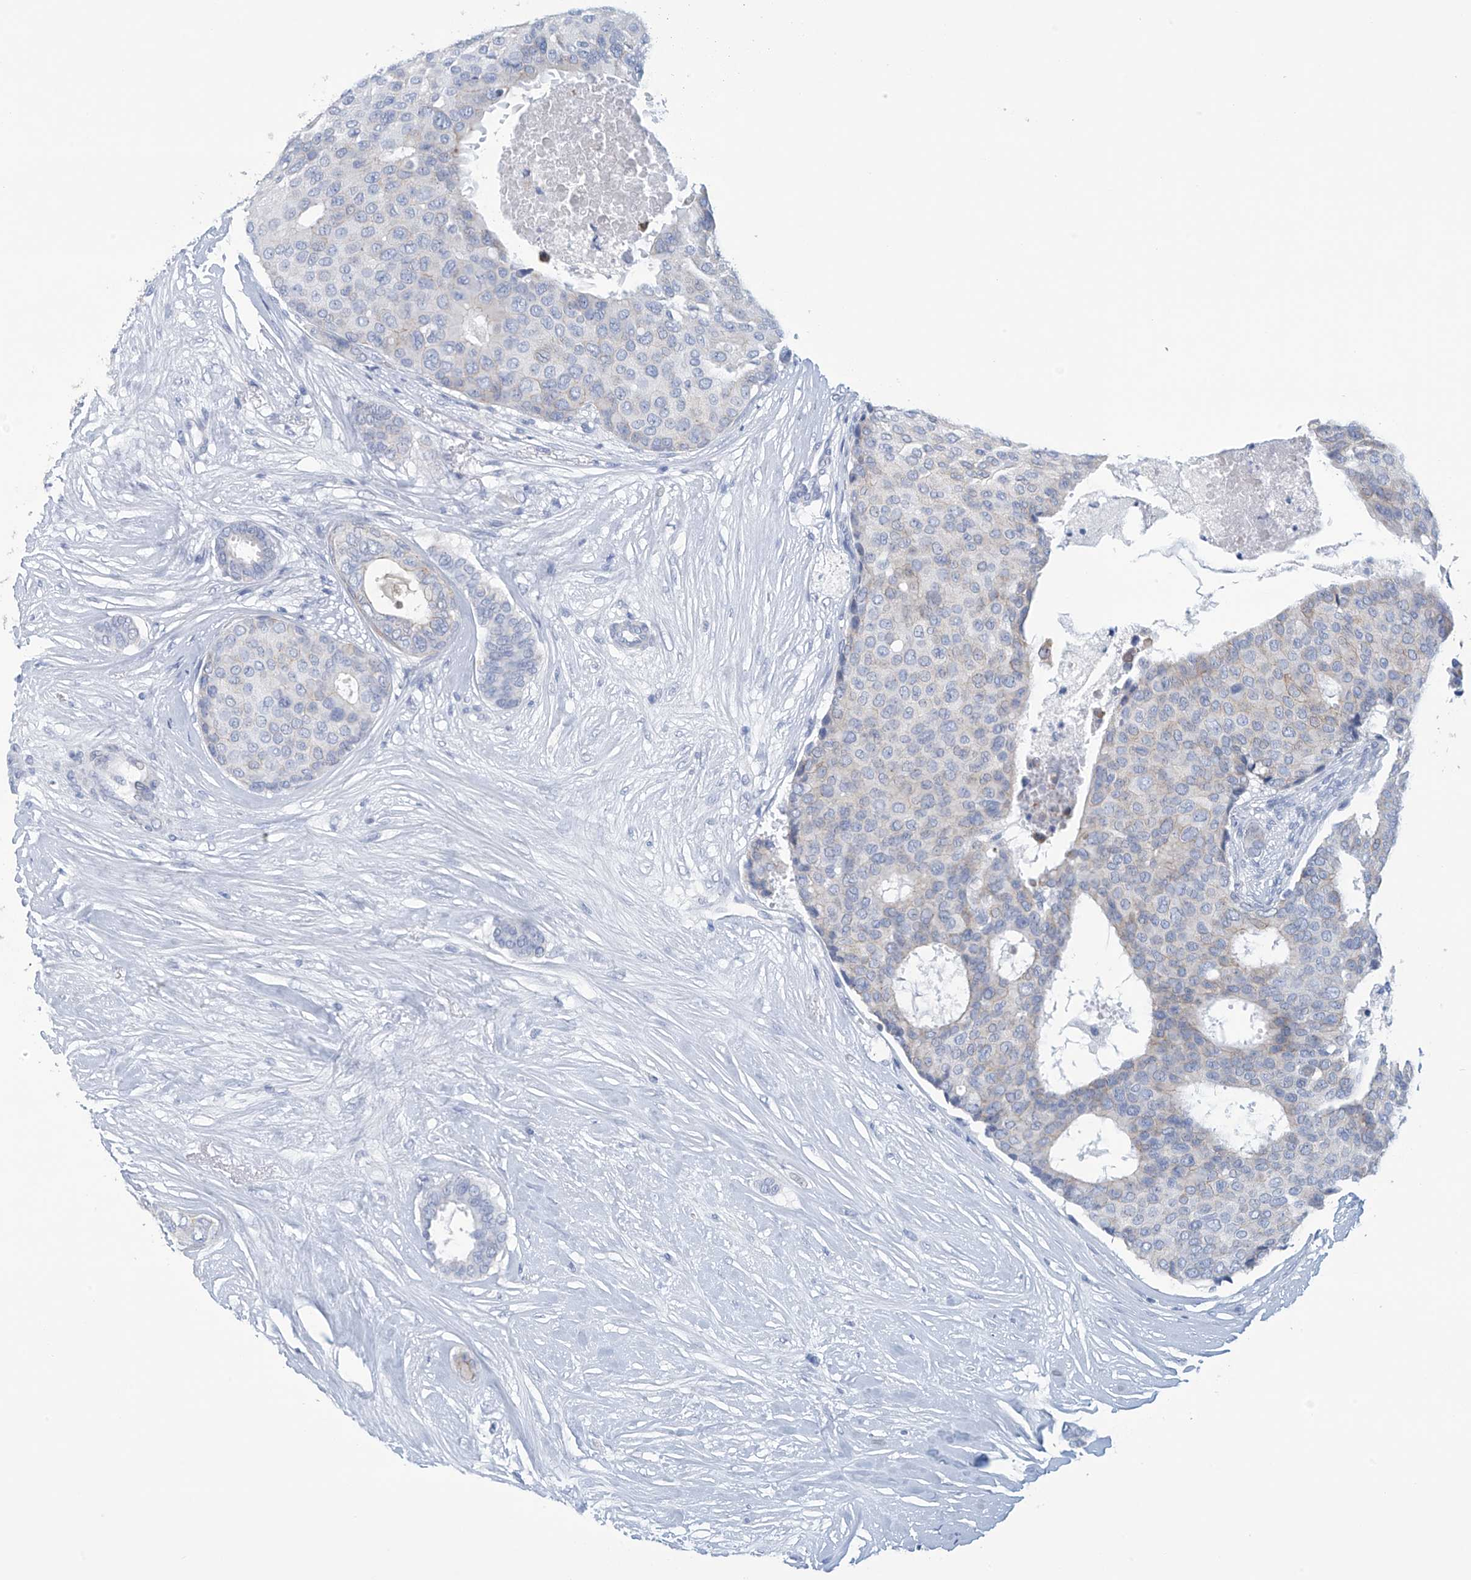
{"staining": {"intensity": "negative", "quantity": "none", "location": "none"}, "tissue": "breast cancer", "cell_type": "Tumor cells", "image_type": "cancer", "snomed": [{"axis": "morphology", "description": "Duct carcinoma"}, {"axis": "topography", "description": "Breast"}], "caption": "Histopathology image shows no protein staining in tumor cells of breast invasive ductal carcinoma tissue.", "gene": "DSP", "patient": {"sex": "female", "age": 75}}